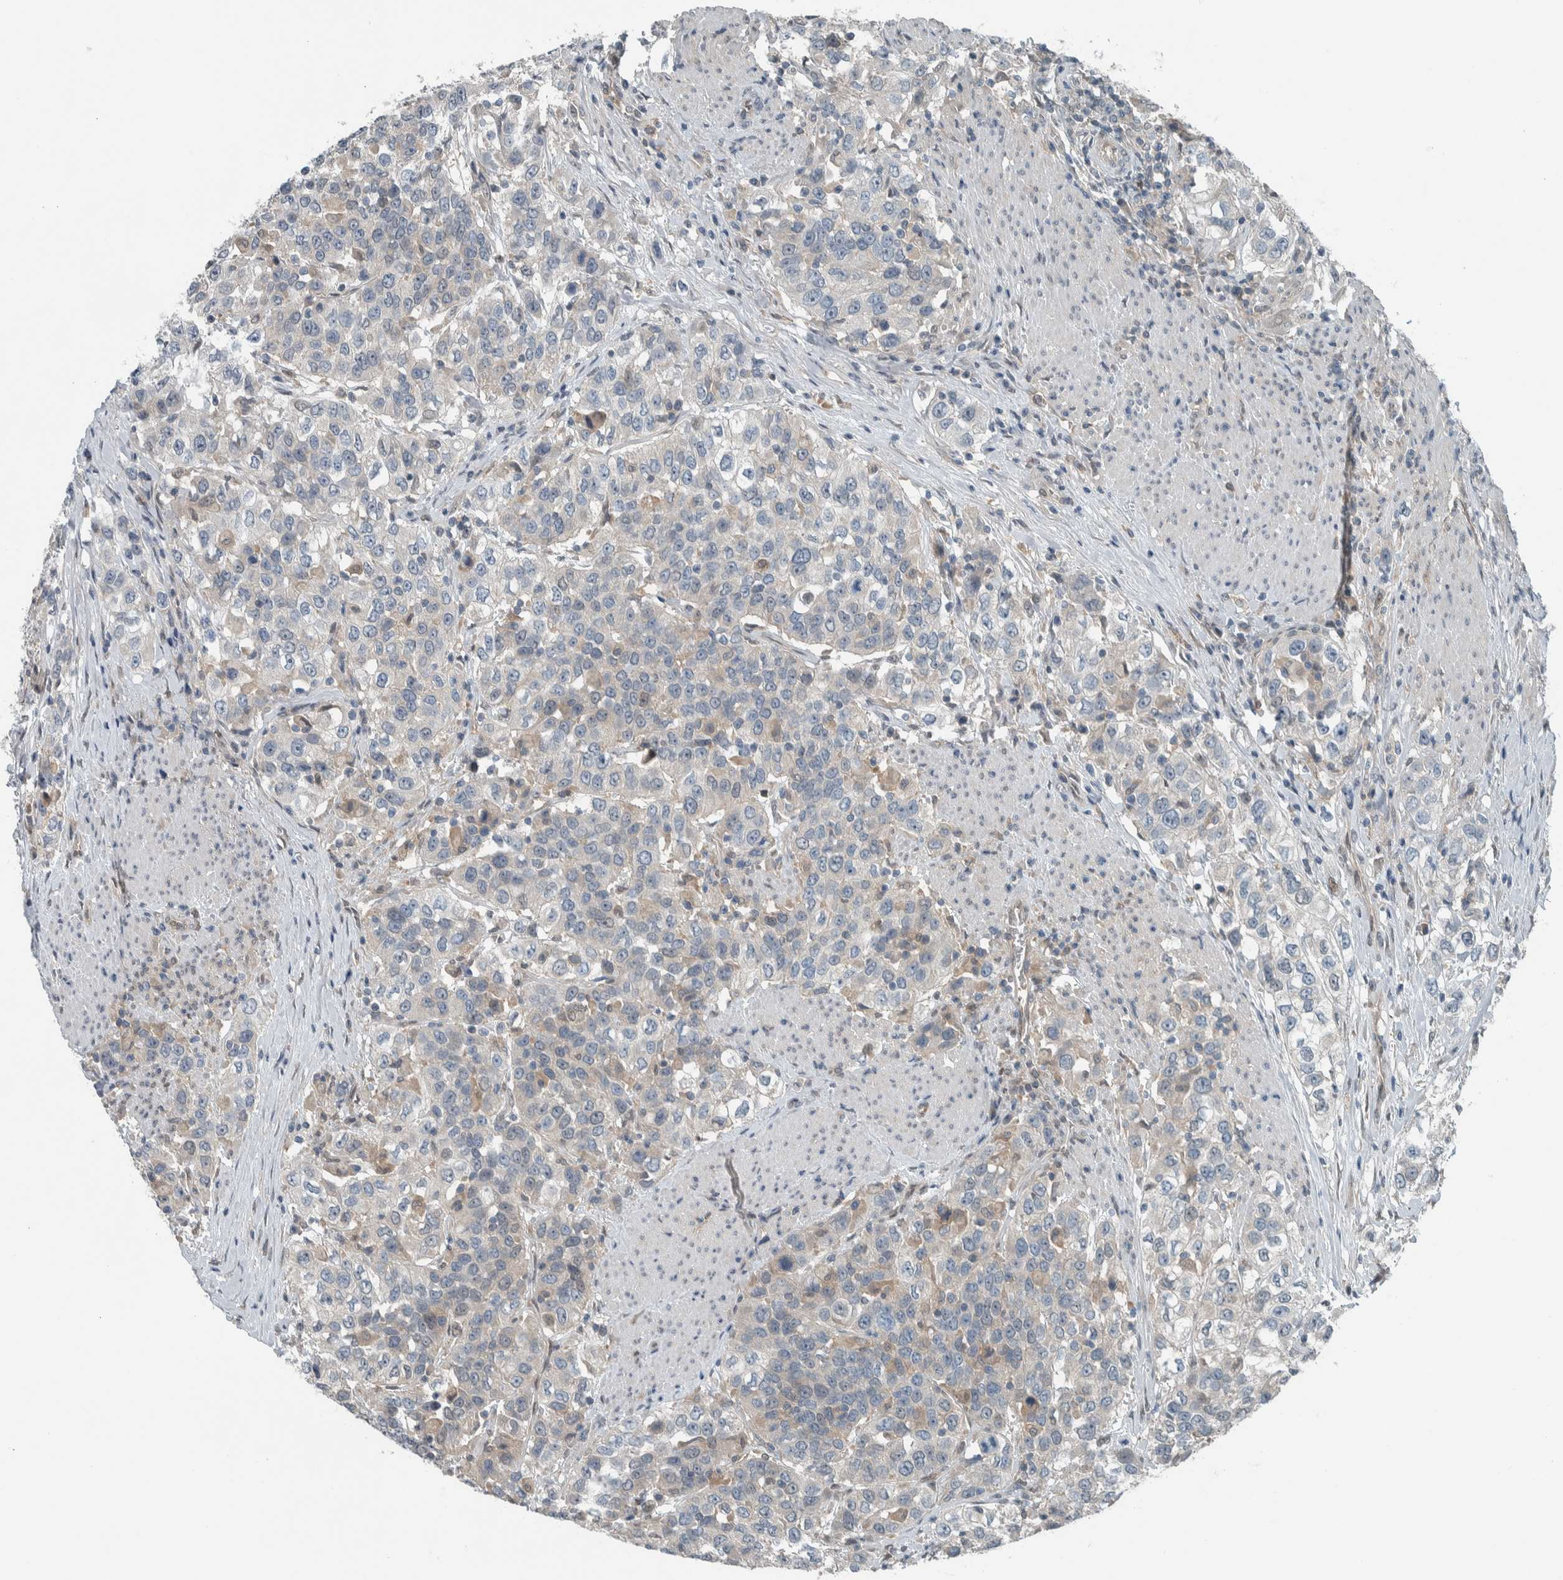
{"staining": {"intensity": "negative", "quantity": "none", "location": "none"}, "tissue": "urothelial cancer", "cell_type": "Tumor cells", "image_type": "cancer", "snomed": [{"axis": "morphology", "description": "Urothelial carcinoma, High grade"}, {"axis": "topography", "description": "Urinary bladder"}], "caption": "This is an immunohistochemistry histopathology image of urothelial carcinoma (high-grade). There is no staining in tumor cells.", "gene": "ALAD", "patient": {"sex": "female", "age": 80}}